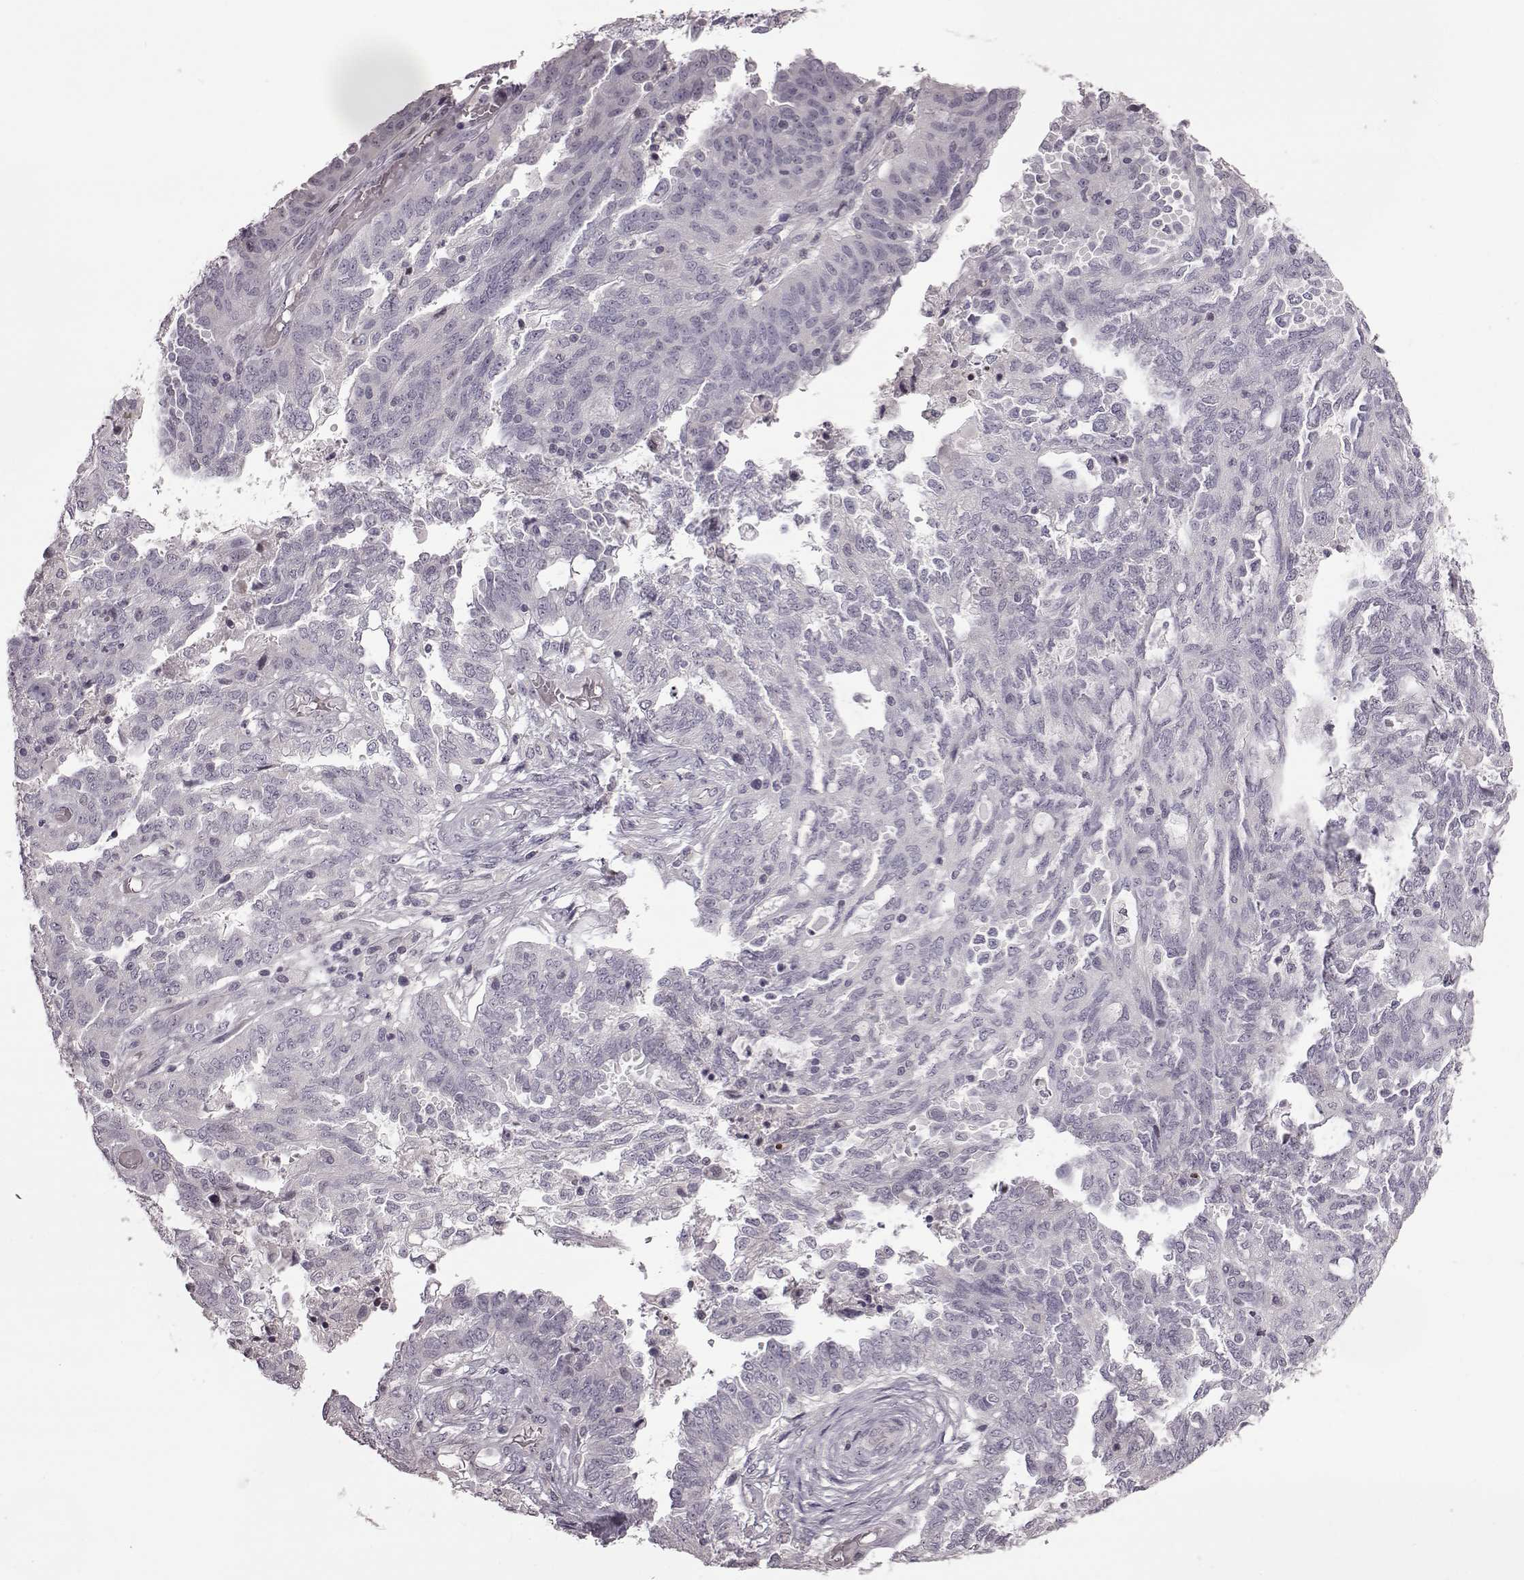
{"staining": {"intensity": "negative", "quantity": "none", "location": "none"}, "tissue": "ovarian cancer", "cell_type": "Tumor cells", "image_type": "cancer", "snomed": [{"axis": "morphology", "description": "Cystadenocarcinoma, serous, NOS"}, {"axis": "topography", "description": "Ovary"}], "caption": "DAB immunohistochemical staining of human ovarian cancer exhibits no significant expression in tumor cells.", "gene": "GAL", "patient": {"sex": "female", "age": 67}}